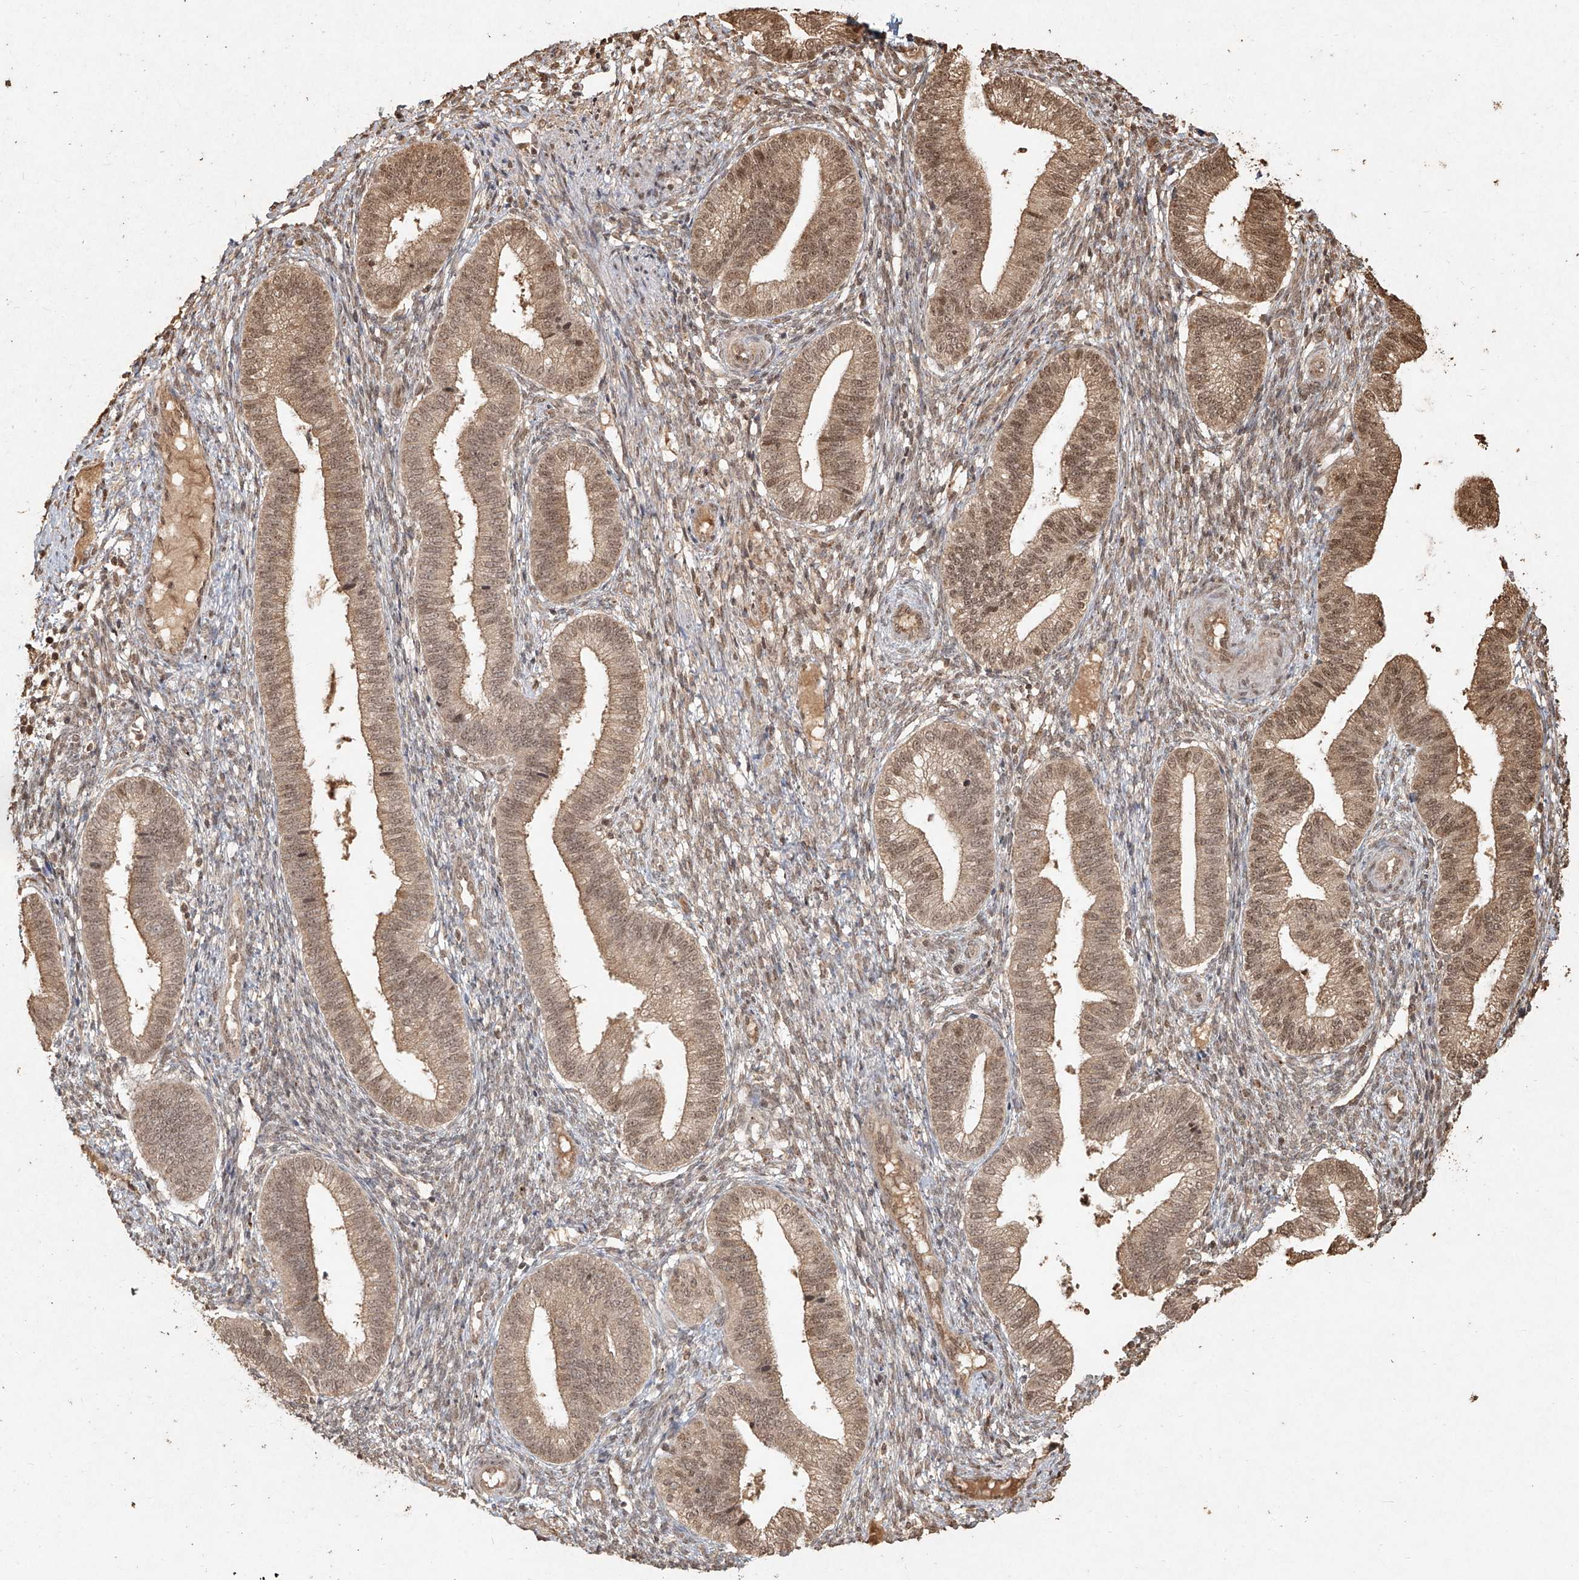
{"staining": {"intensity": "moderate", "quantity": "25%-75%", "location": "cytoplasmic/membranous,nuclear"}, "tissue": "endometrium", "cell_type": "Cells in endometrial stroma", "image_type": "normal", "snomed": [{"axis": "morphology", "description": "Normal tissue, NOS"}, {"axis": "topography", "description": "Endometrium"}], "caption": "The micrograph displays immunohistochemical staining of benign endometrium. There is moderate cytoplasmic/membranous,nuclear positivity is identified in approximately 25%-75% of cells in endometrial stroma.", "gene": "UBE2K", "patient": {"sex": "female", "age": 39}}